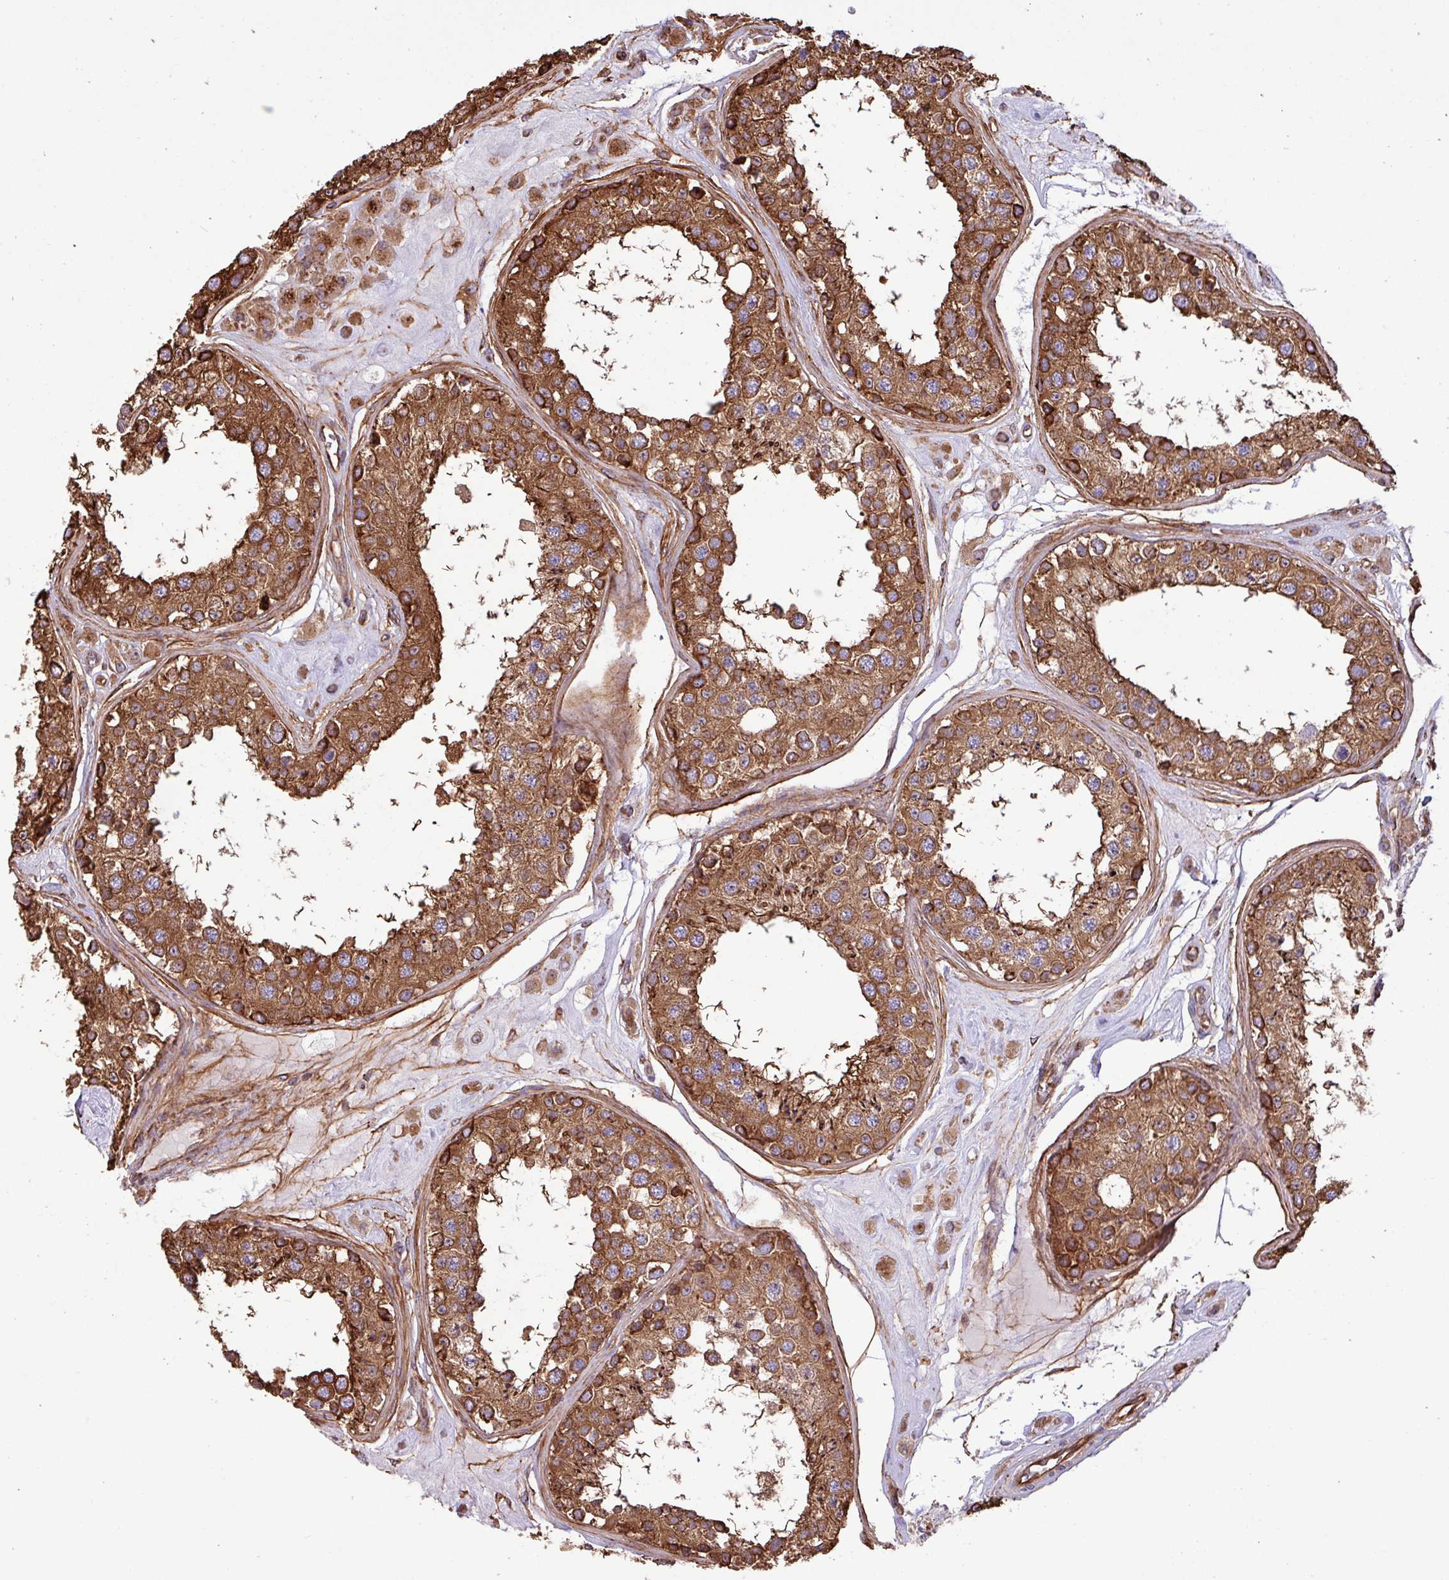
{"staining": {"intensity": "strong", "quantity": ">75%", "location": "cytoplasmic/membranous"}, "tissue": "testis", "cell_type": "Cells in seminiferous ducts", "image_type": "normal", "snomed": [{"axis": "morphology", "description": "Normal tissue, NOS"}, {"axis": "topography", "description": "Testis"}], "caption": "Immunohistochemical staining of benign testis exhibits strong cytoplasmic/membranous protein expression in about >75% of cells in seminiferous ducts.", "gene": "ZNF300", "patient": {"sex": "male", "age": 25}}